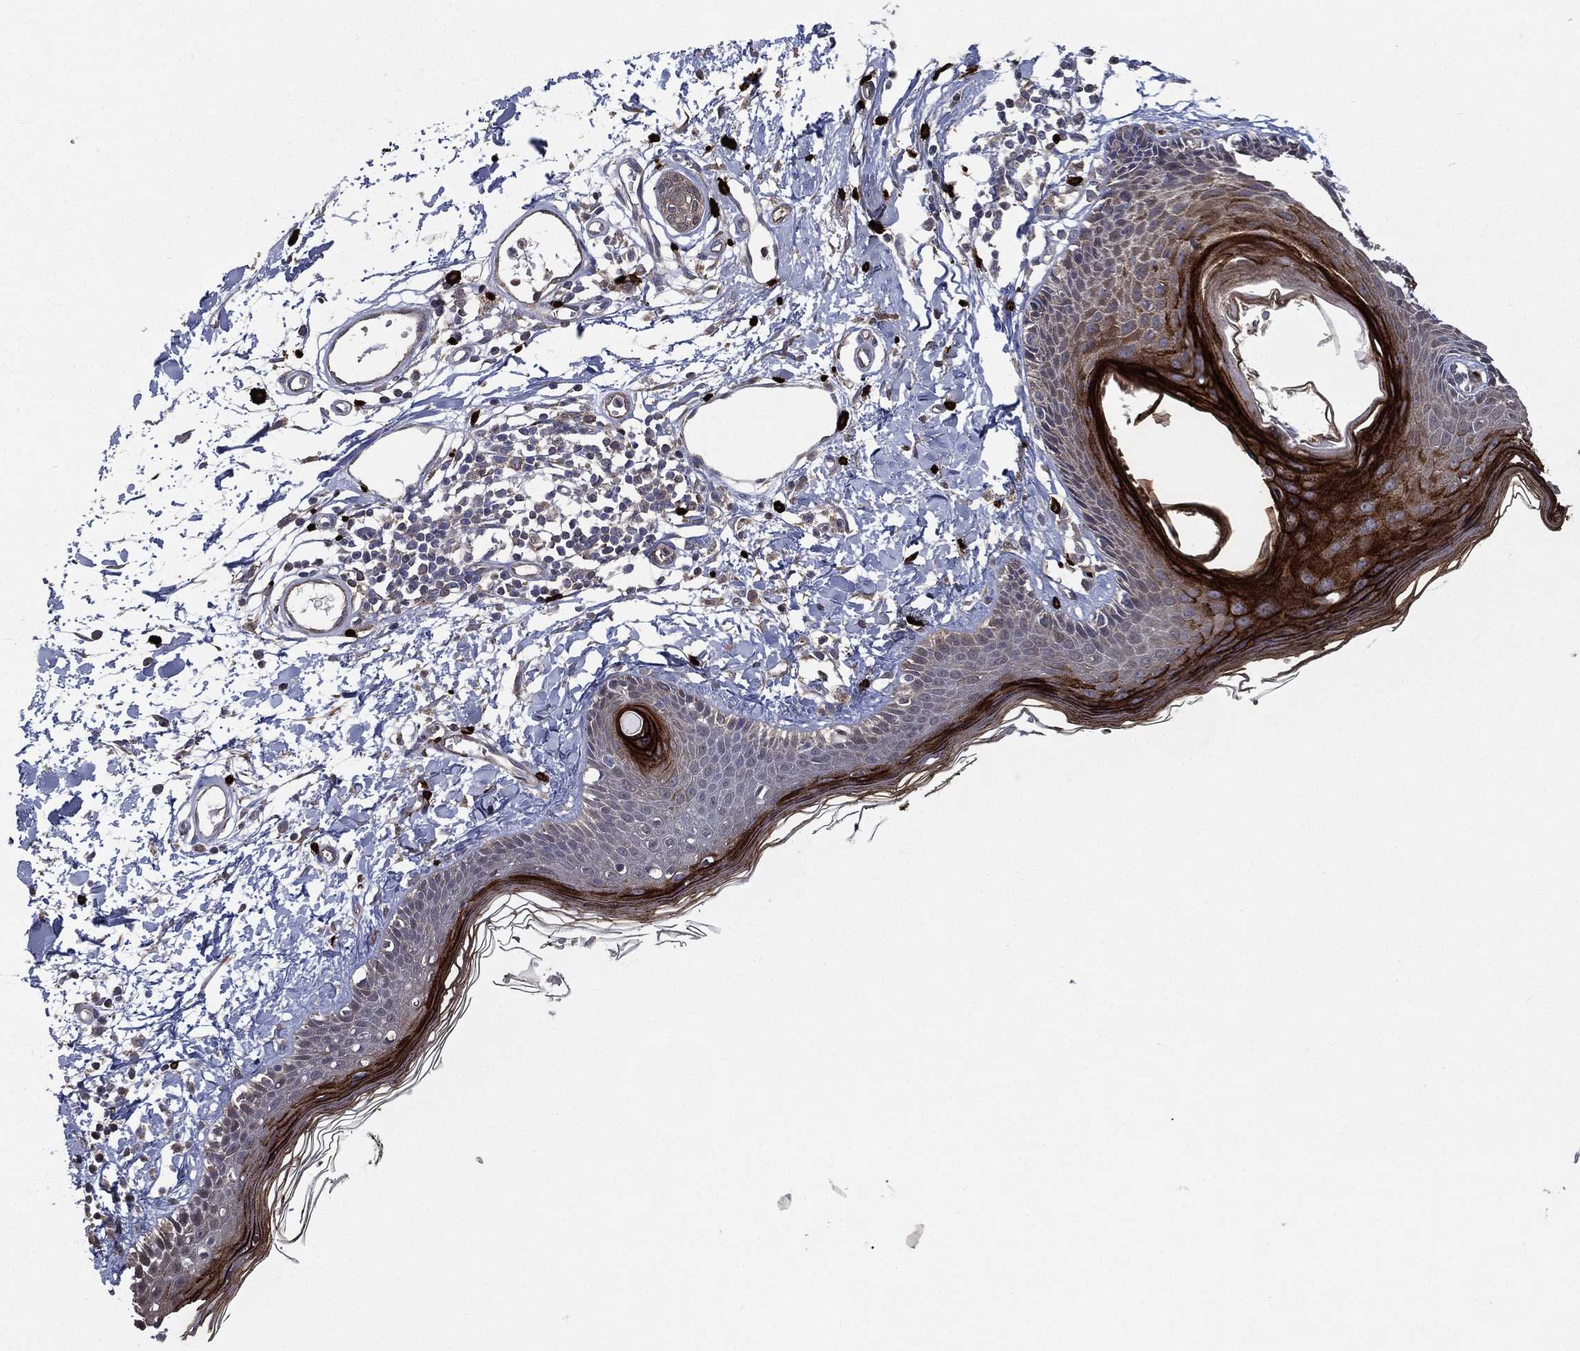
{"staining": {"intensity": "negative", "quantity": "none", "location": "none"}, "tissue": "skin", "cell_type": "Fibroblasts", "image_type": "normal", "snomed": [{"axis": "morphology", "description": "Normal tissue, NOS"}, {"axis": "topography", "description": "Skin"}], "caption": "The IHC image has no significant expression in fibroblasts of skin.", "gene": "SMPD3", "patient": {"sex": "male", "age": 76}}